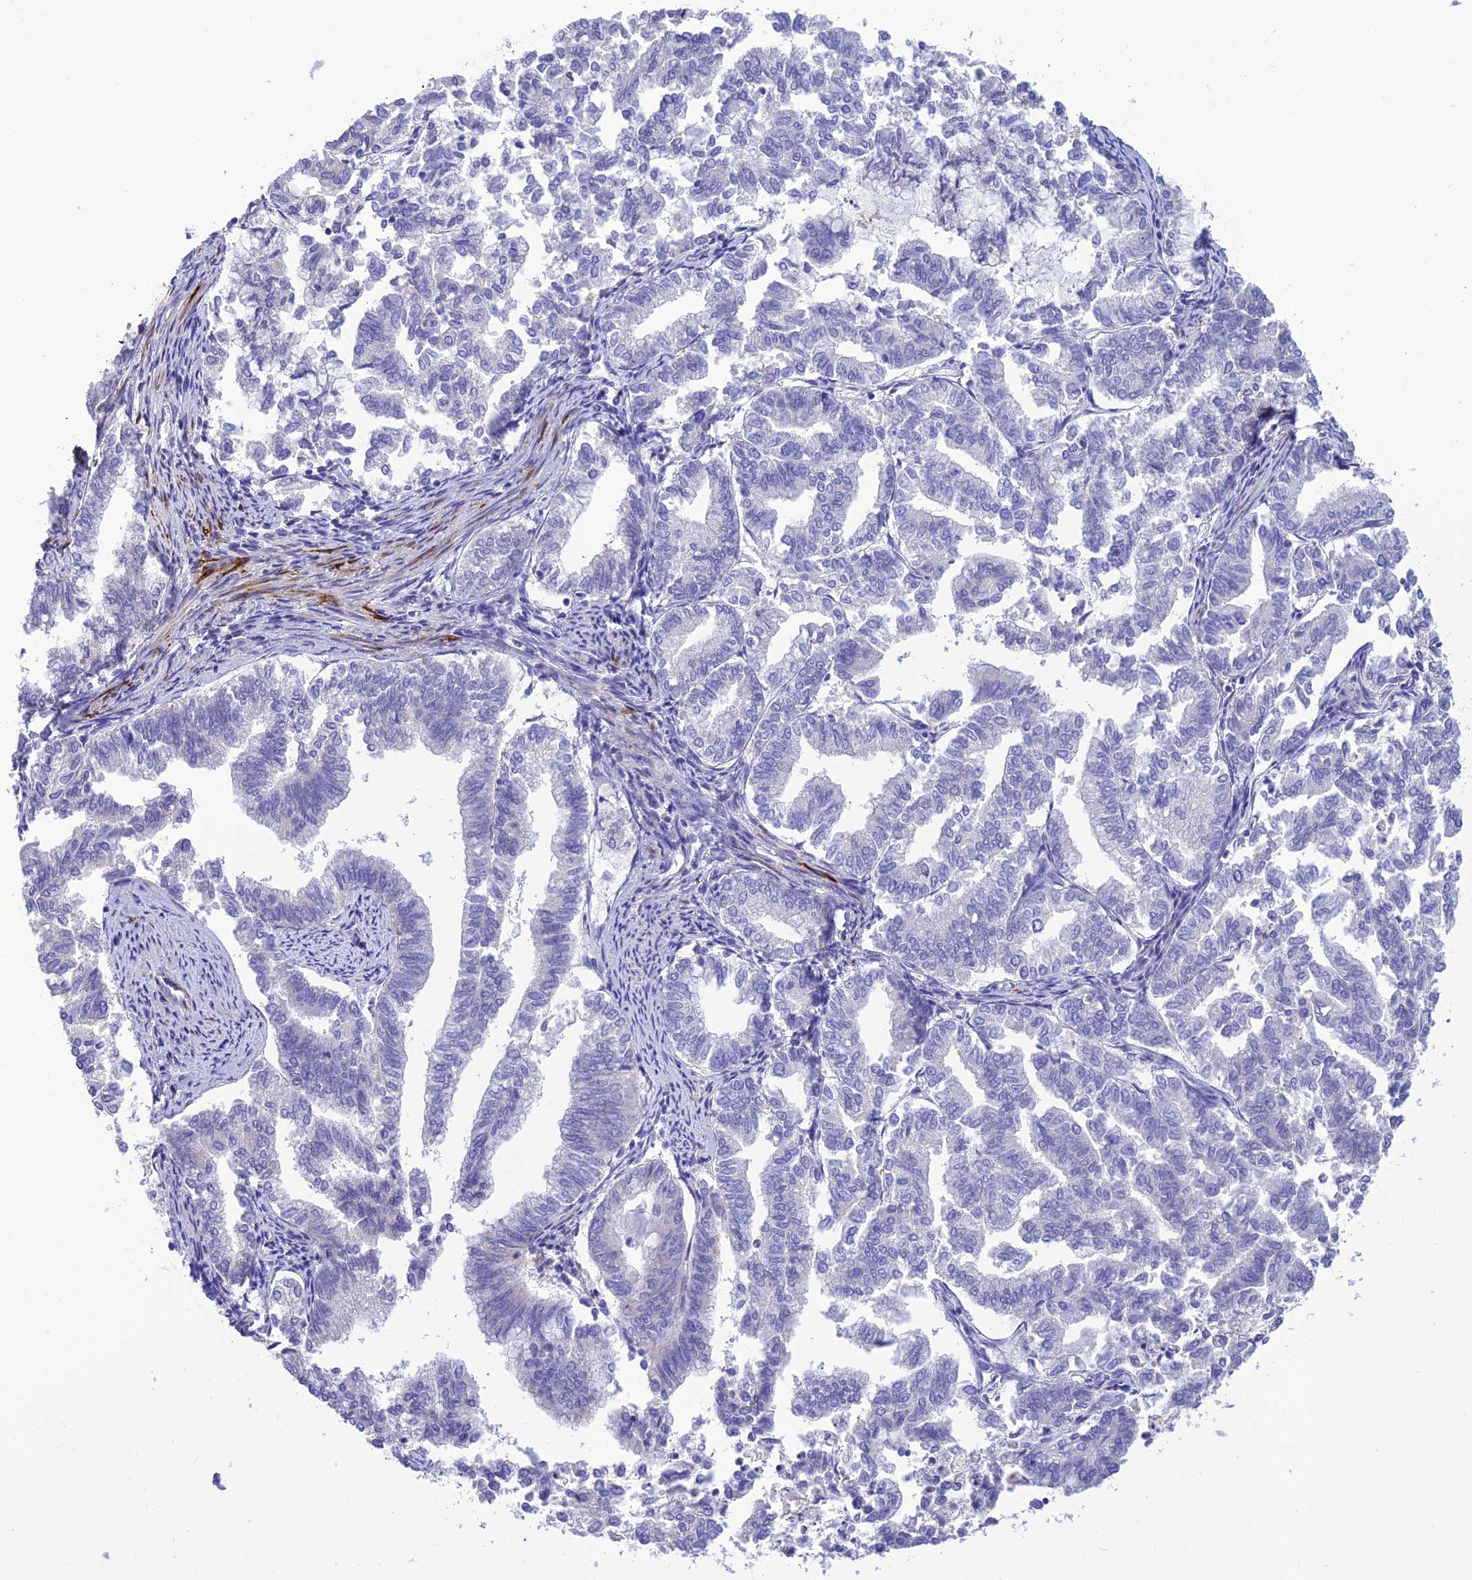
{"staining": {"intensity": "negative", "quantity": "none", "location": "none"}, "tissue": "endometrial cancer", "cell_type": "Tumor cells", "image_type": "cancer", "snomed": [{"axis": "morphology", "description": "Adenocarcinoma, NOS"}, {"axis": "topography", "description": "Endometrium"}], "caption": "The immunohistochemistry (IHC) photomicrograph has no significant staining in tumor cells of endometrial cancer tissue.", "gene": "FRA10AC1", "patient": {"sex": "female", "age": 79}}